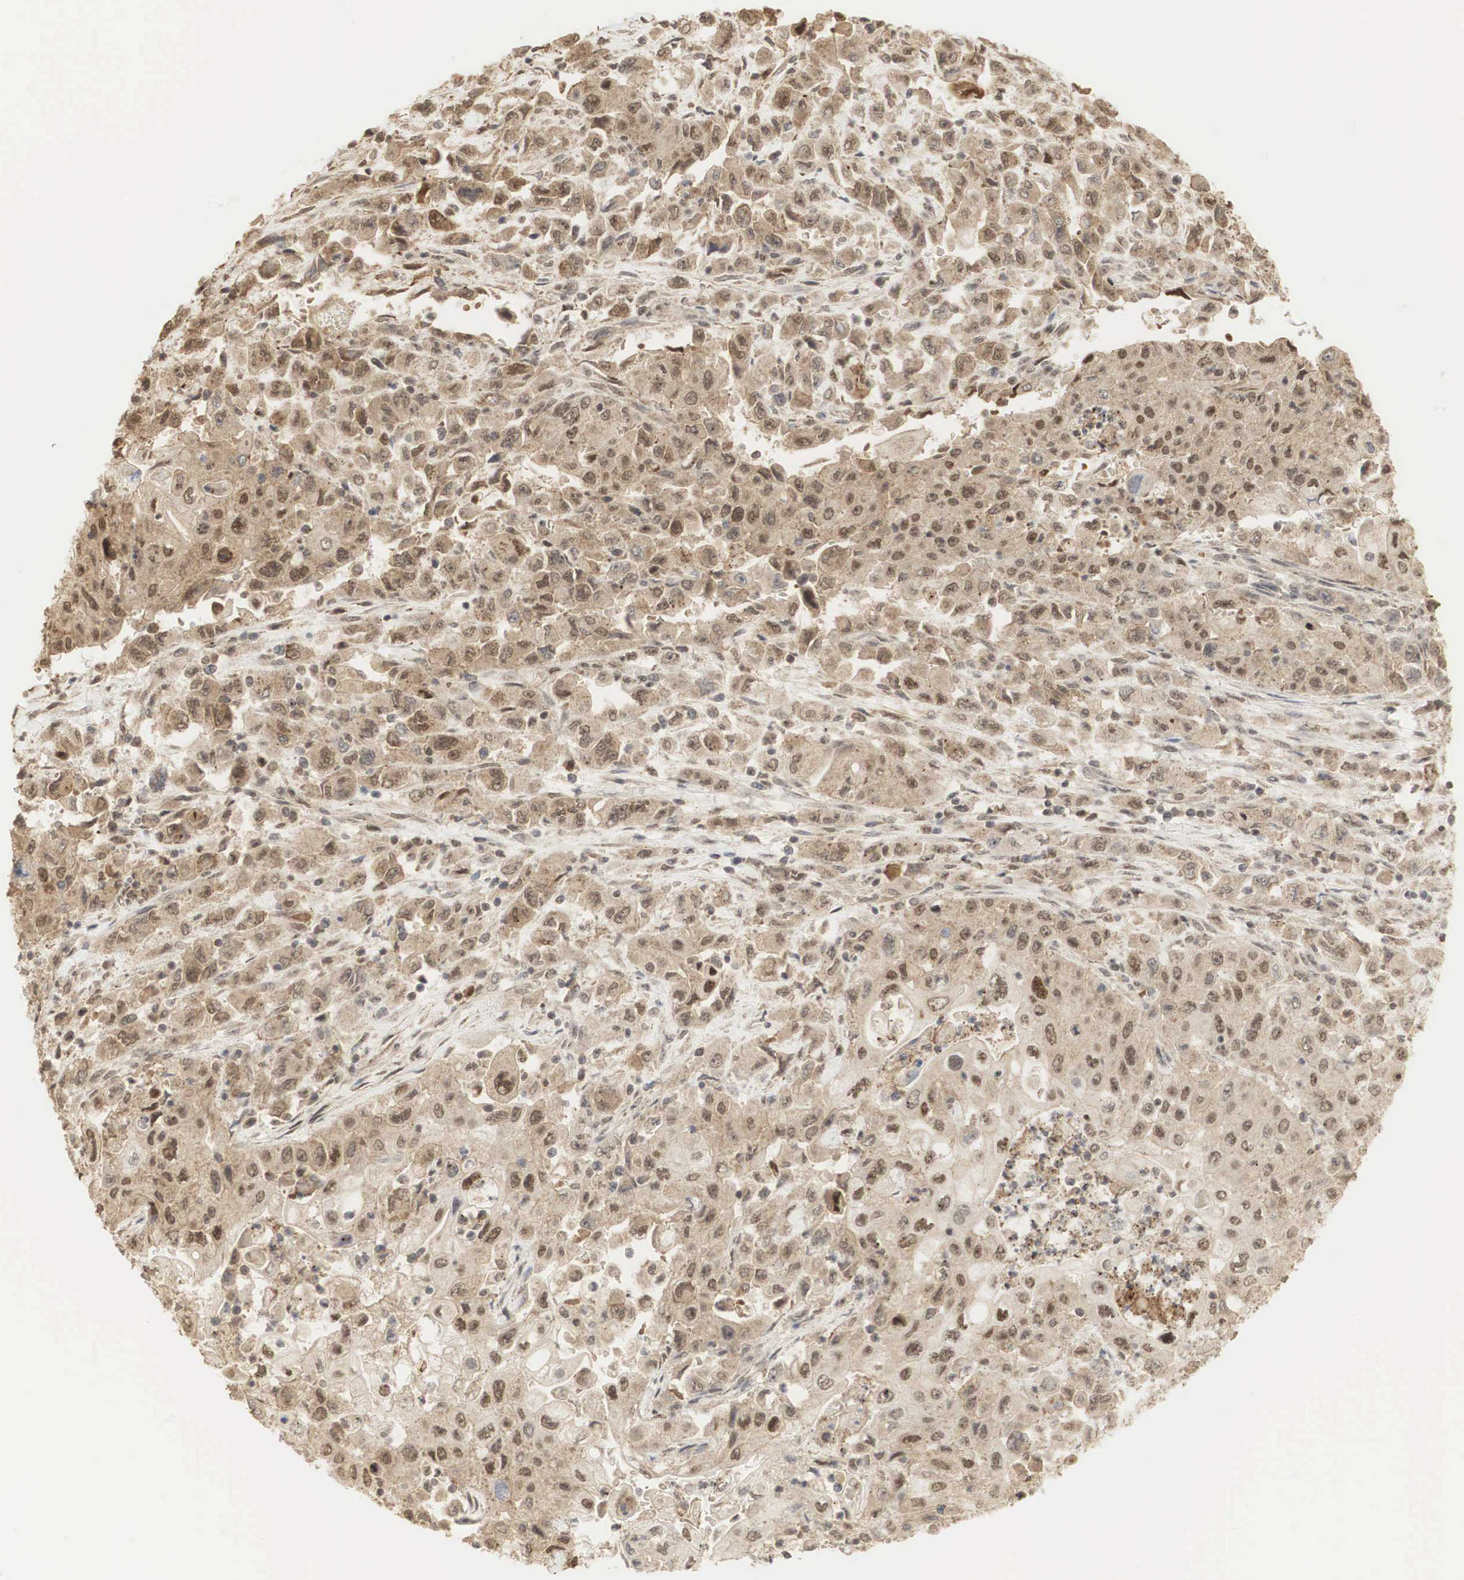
{"staining": {"intensity": "strong", "quantity": ">75%", "location": "cytoplasmic/membranous,nuclear"}, "tissue": "pancreatic cancer", "cell_type": "Tumor cells", "image_type": "cancer", "snomed": [{"axis": "morphology", "description": "Adenocarcinoma, NOS"}, {"axis": "topography", "description": "Pancreas"}], "caption": "Pancreatic cancer (adenocarcinoma) stained with a protein marker reveals strong staining in tumor cells.", "gene": "RNF113A", "patient": {"sex": "male", "age": 70}}